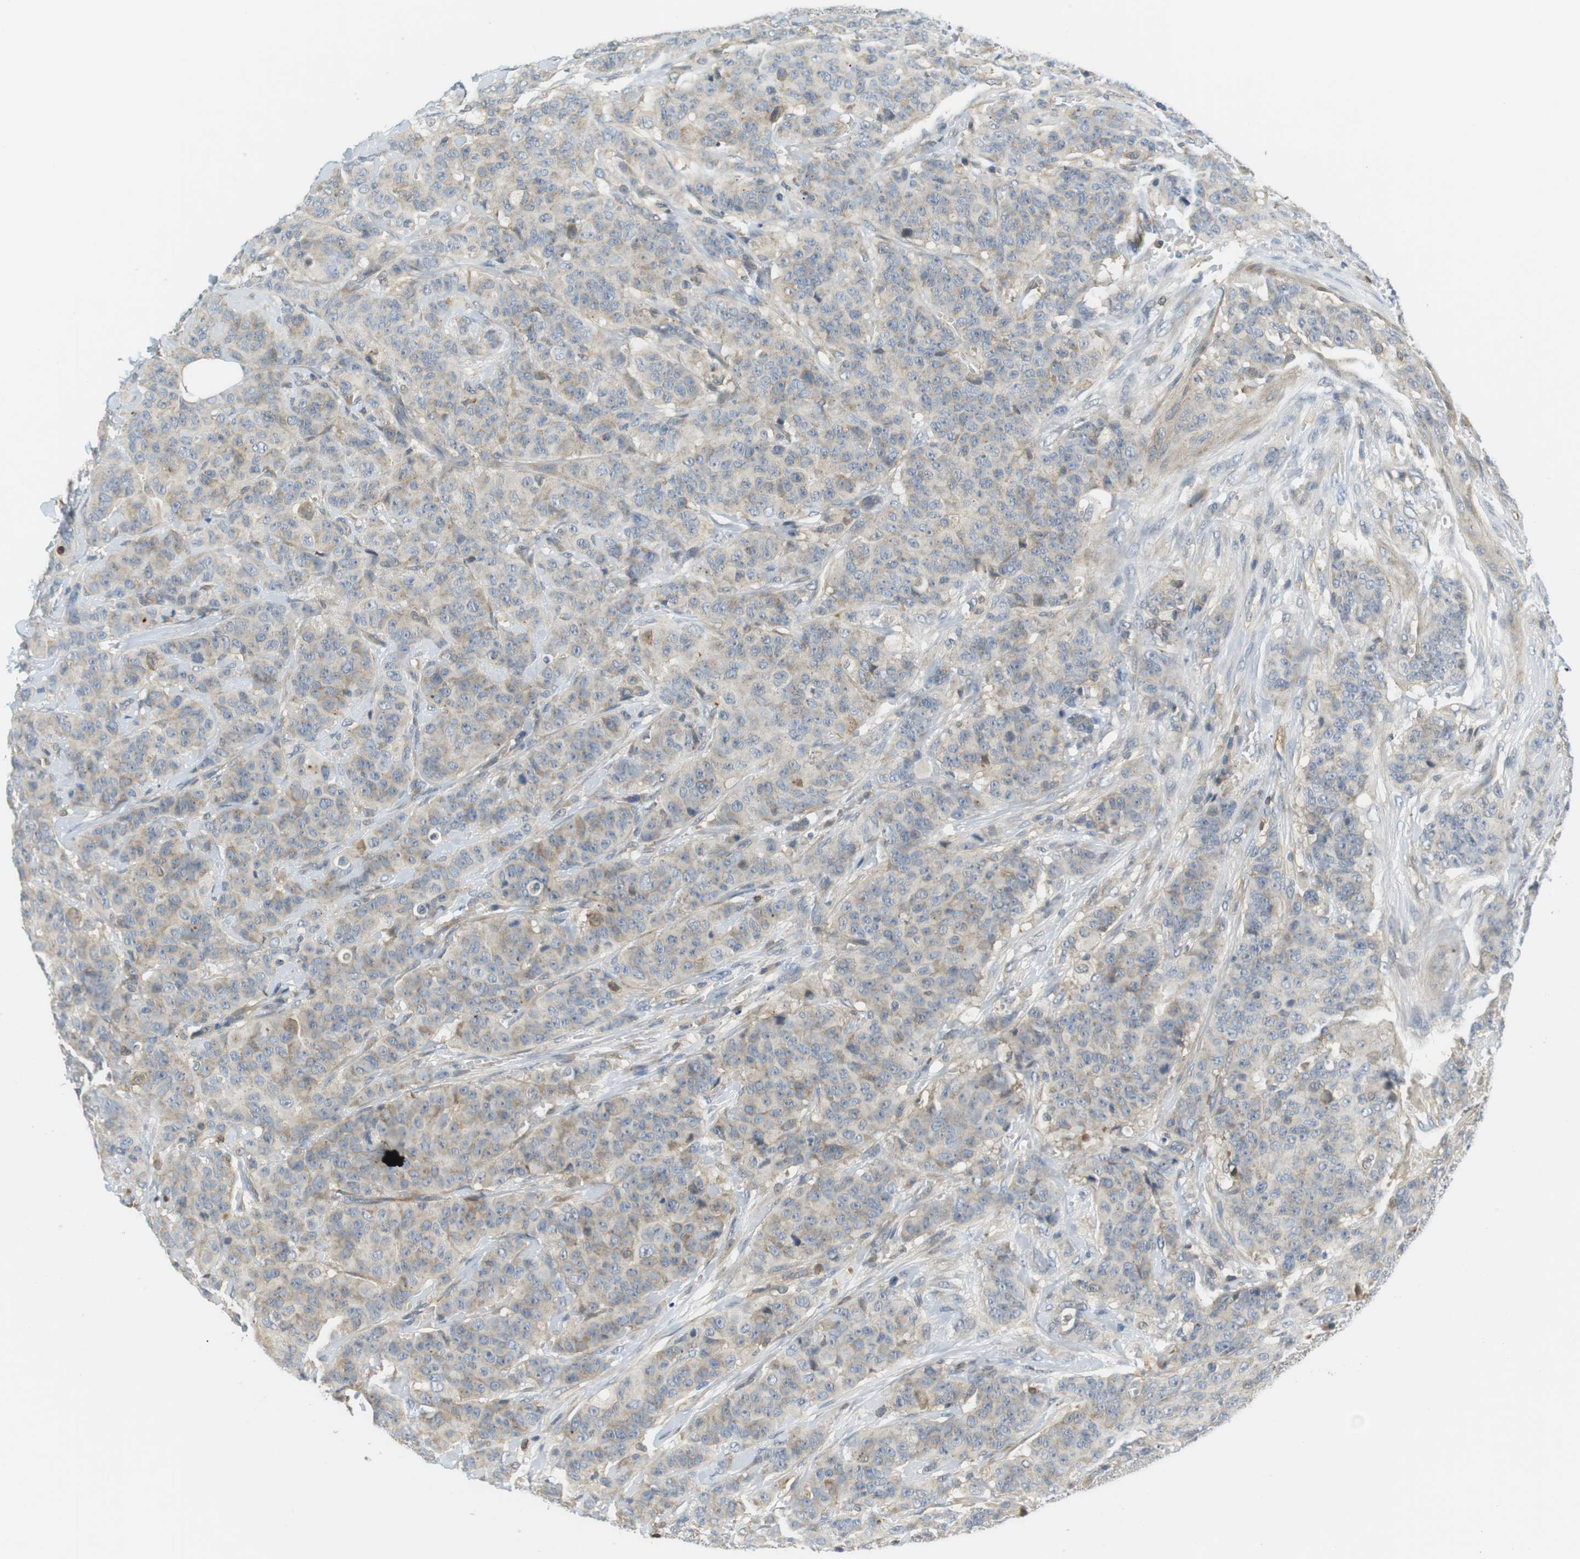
{"staining": {"intensity": "weak", "quantity": ">75%", "location": "cytoplasmic/membranous"}, "tissue": "breast cancer", "cell_type": "Tumor cells", "image_type": "cancer", "snomed": [{"axis": "morphology", "description": "Normal tissue, NOS"}, {"axis": "morphology", "description": "Duct carcinoma"}, {"axis": "topography", "description": "Breast"}], "caption": "Protein analysis of breast cancer (invasive ductal carcinoma) tissue shows weak cytoplasmic/membranous expression in approximately >75% of tumor cells.", "gene": "P2RY1", "patient": {"sex": "female", "age": 40}}